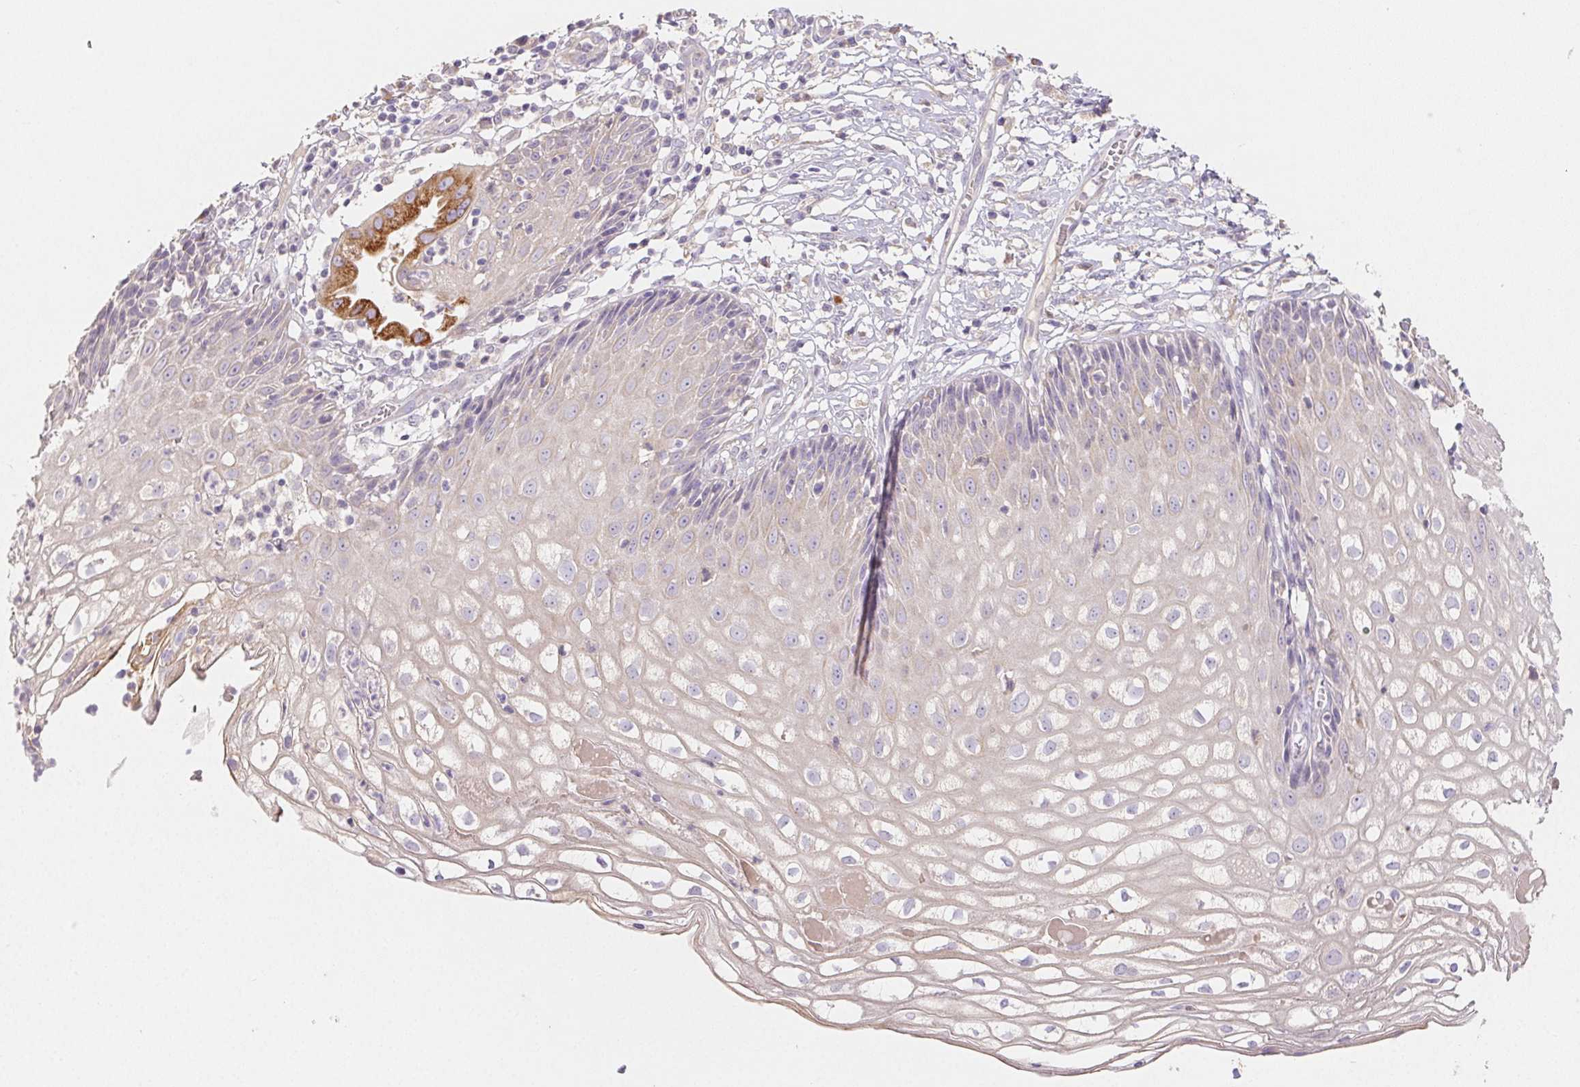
{"staining": {"intensity": "weak", "quantity": "<25%", "location": "cytoplasmic/membranous"}, "tissue": "cervix", "cell_type": "Glandular cells", "image_type": "normal", "snomed": [{"axis": "morphology", "description": "Normal tissue, NOS"}, {"axis": "topography", "description": "Cervix"}], "caption": "This is a histopathology image of immunohistochemistry staining of normal cervix, which shows no positivity in glandular cells. (DAB (3,3'-diaminobenzidine) immunohistochemistry (IHC), high magnification).", "gene": "ACVR1B", "patient": {"sex": "female", "age": 36}}